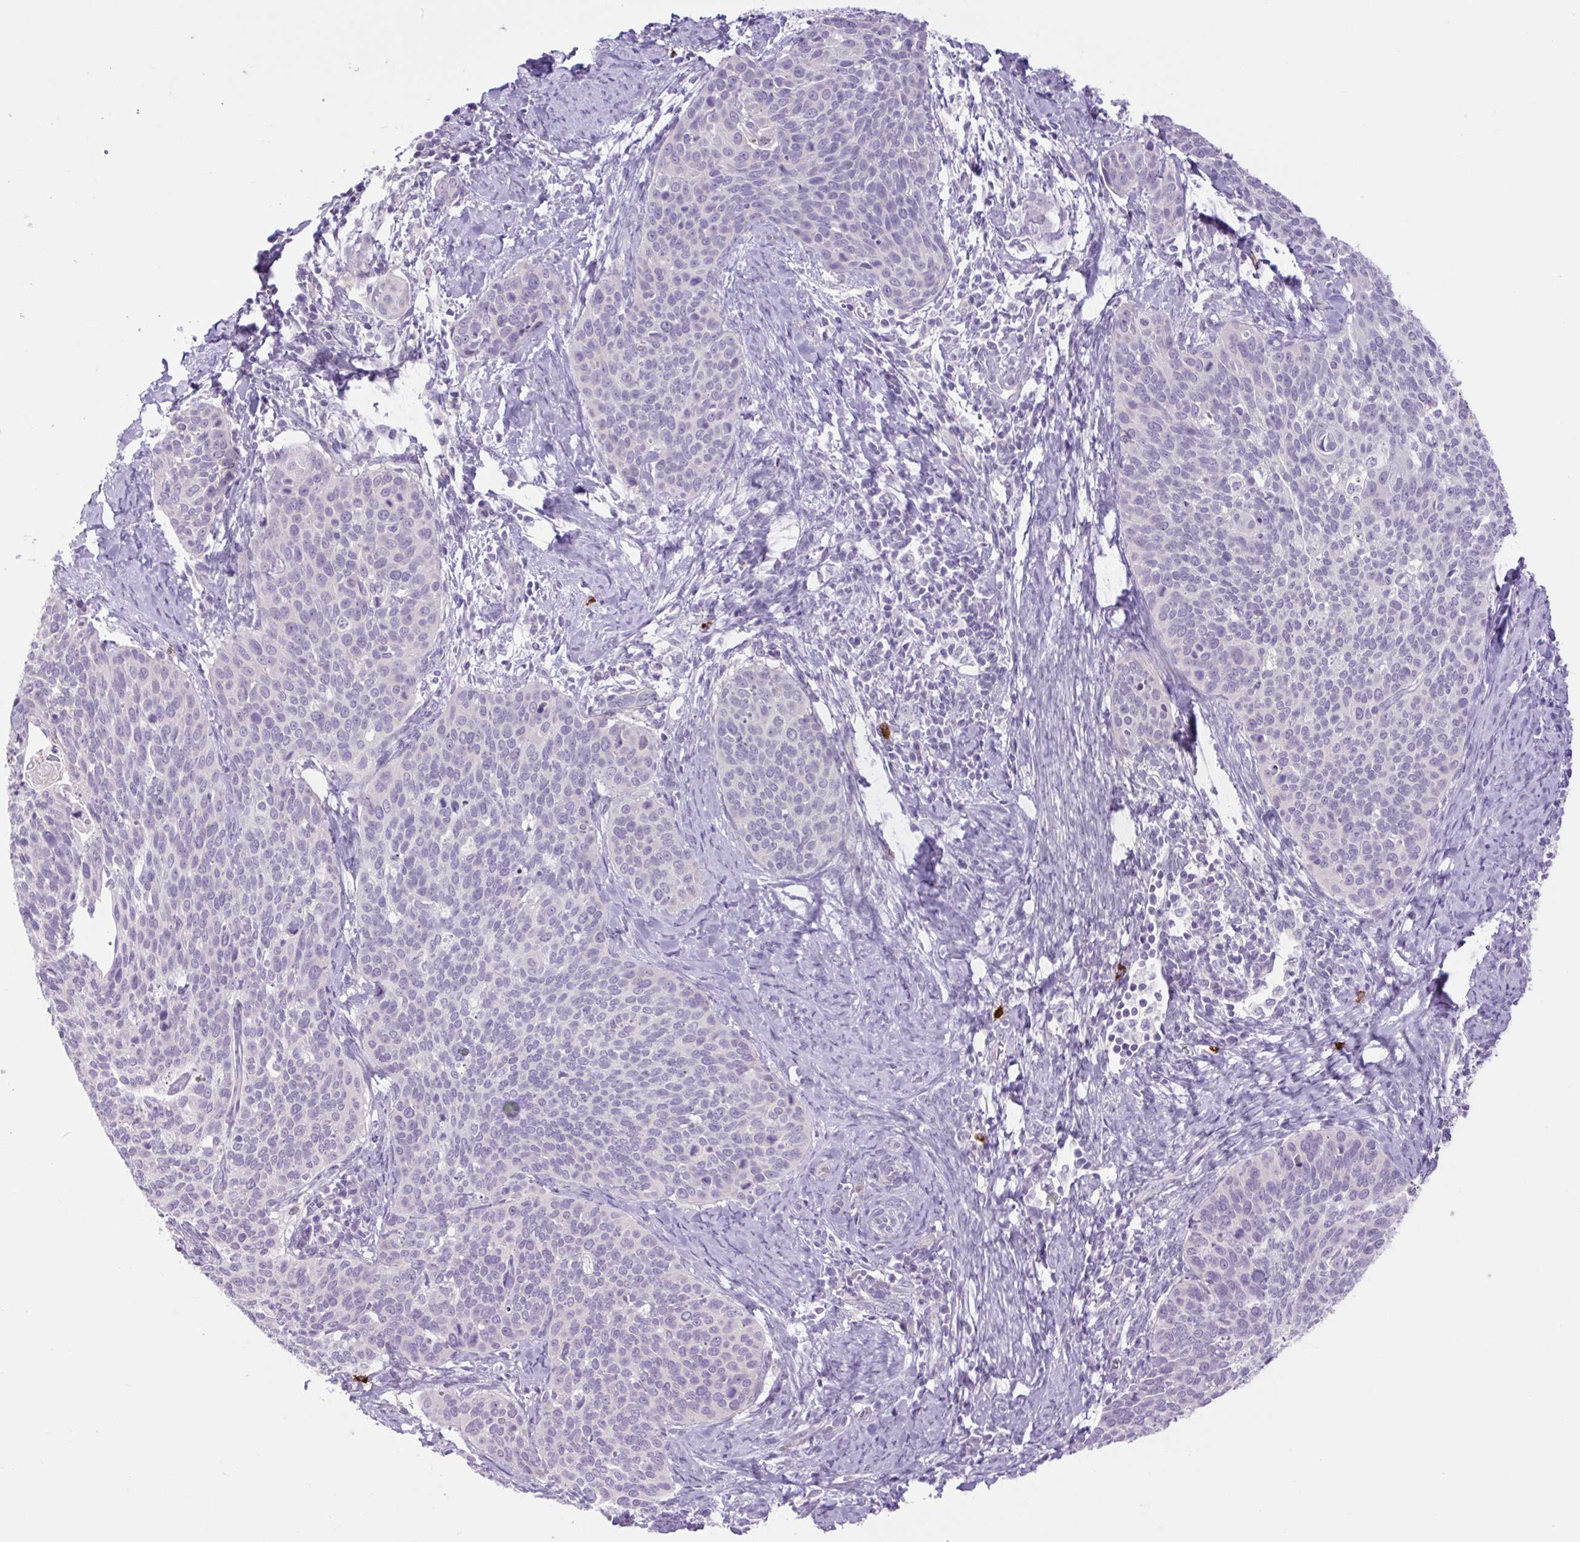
{"staining": {"intensity": "negative", "quantity": "none", "location": "none"}, "tissue": "cervical cancer", "cell_type": "Tumor cells", "image_type": "cancer", "snomed": [{"axis": "morphology", "description": "Squamous cell carcinoma, NOS"}, {"axis": "topography", "description": "Cervix"}], "caption": "A micrograph of human cervical cancer is negative for staining in tumor cells.", "gene": "FAM177B", "patient": {"sex": "female", "age": 69}}